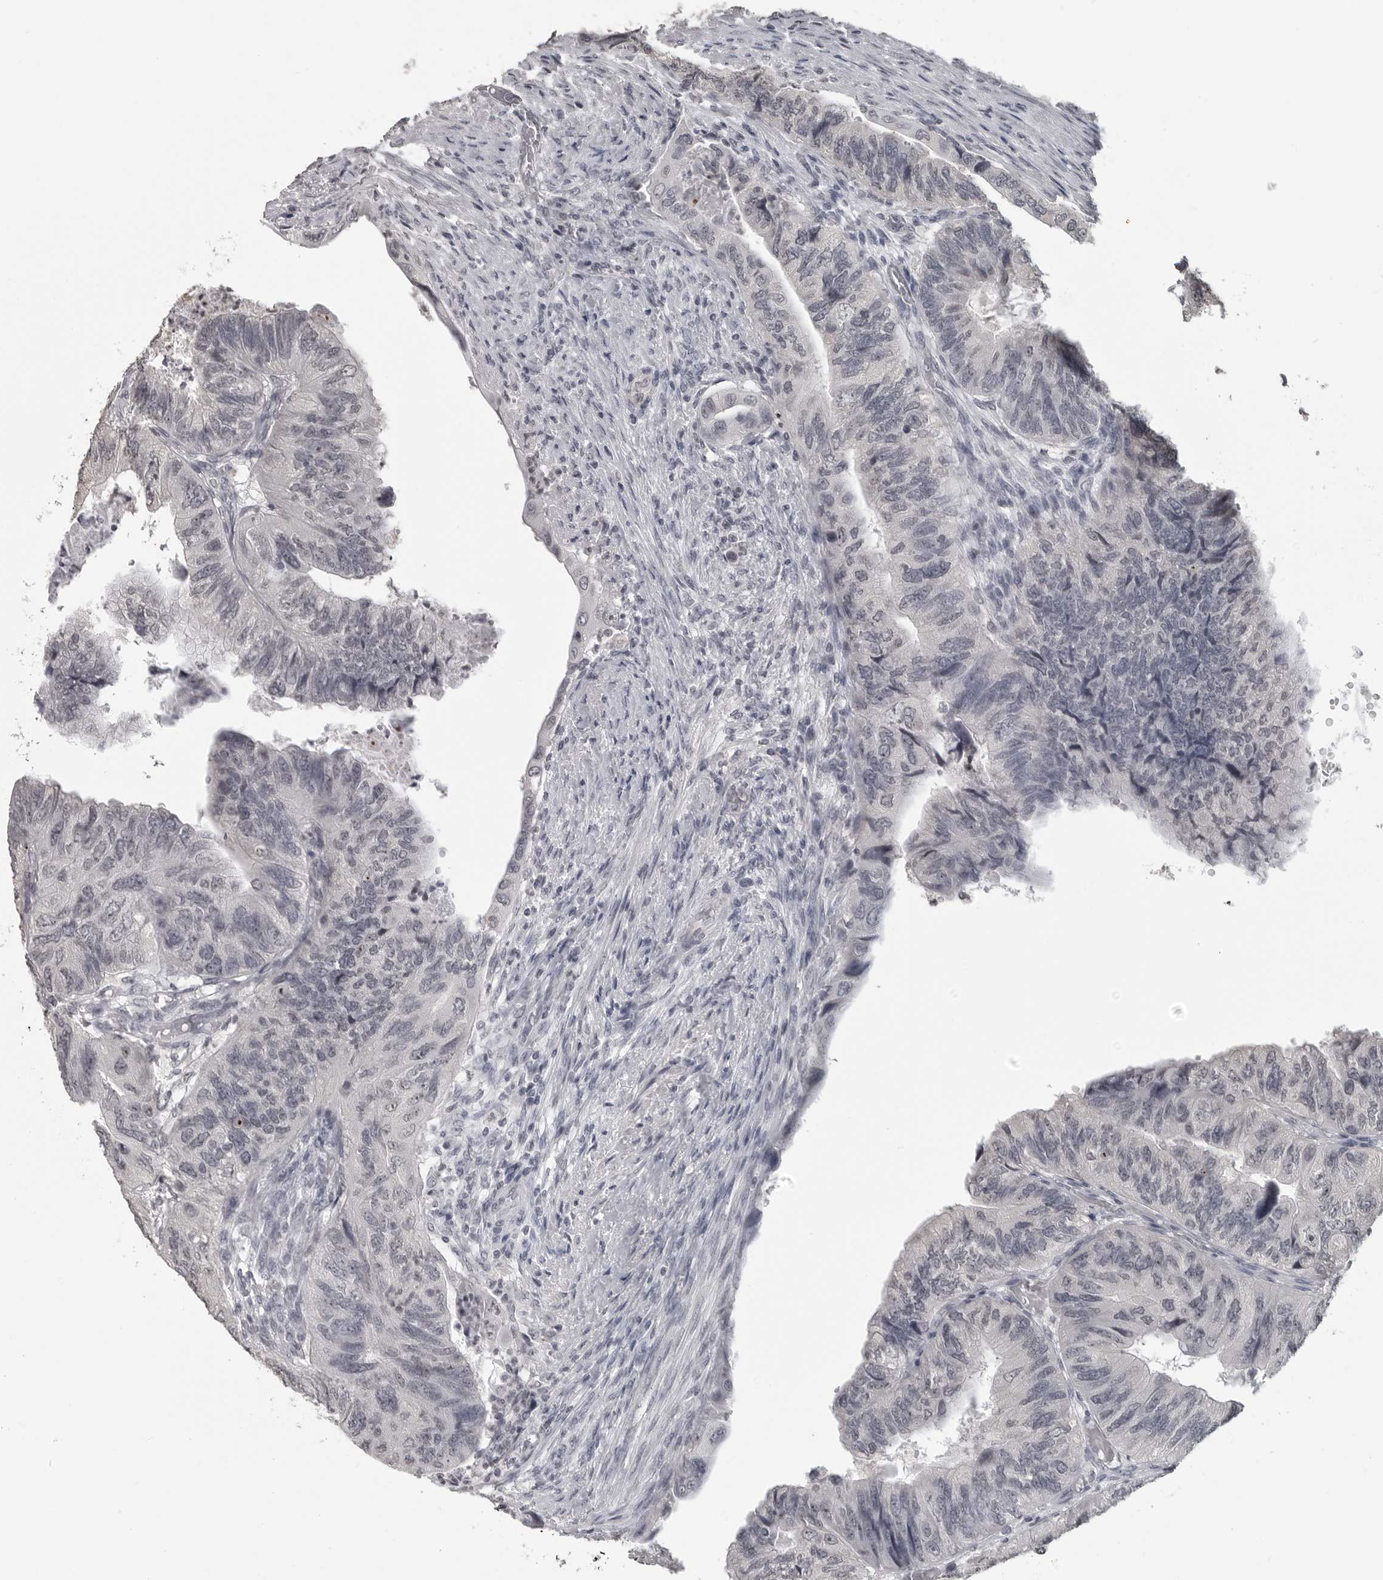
{"staining": {"intensity": "negative", "quantity": "none", "location": "none"}, "tissue": "colorectal cancer", "cell_type": "Tumor cells", "image_type": "cancer", "snomed": [{"axis": "morphology", "description": "Adenocarcinoma, NOS"}, {"axis": "topography", "description": "Rectum"}], "caption": "Immunohistochemical staining of human colorectal cancer (adenocarcinoma) reveals no significant expression in tumor cells.", "gene": "DDX54", "patient": {"sex": "male", "age": 63}}